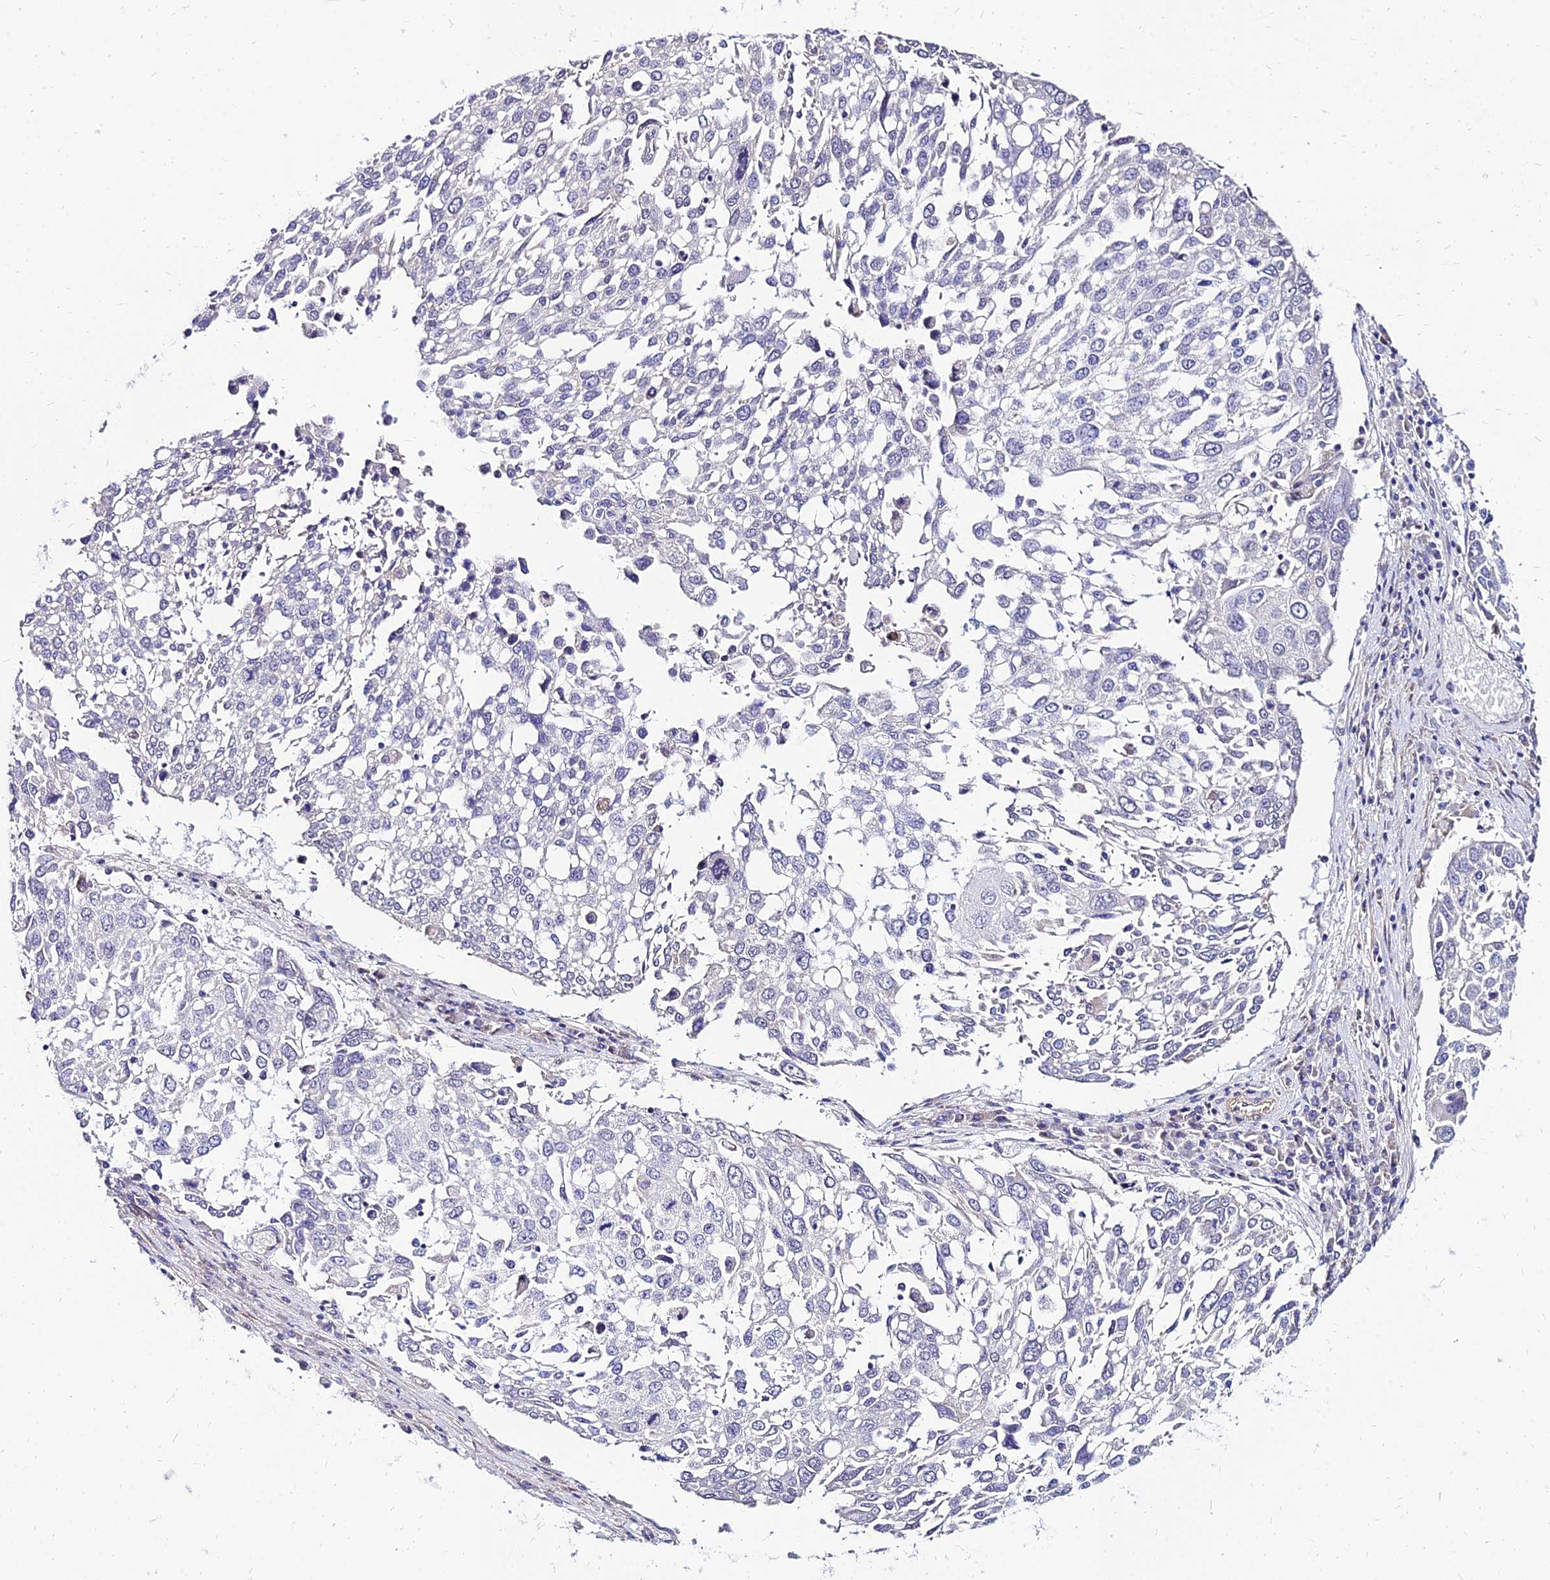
{"staining": {"intensity": "negative", "quantity": "none", "location": "none"}, "tissue": "lung cancer", "cell_type": "Tumor cells", "image_type": "cancer", "snomed": [{"axis": "morphology", "description": "Squamous cell carcinoma, NOS"}, {"axis": "topography", "description": "Lung"}], "caption": "IHC of lung cancer (squamous cell carcinoma) displays no staining in tumor cells. Brightfield microscopy of IHC stained with DAB (brown) and hematoxylin (blue), captured at high magnification.", "gene": "YEATS2", "patient": {"sex": "male", "age": 65}}